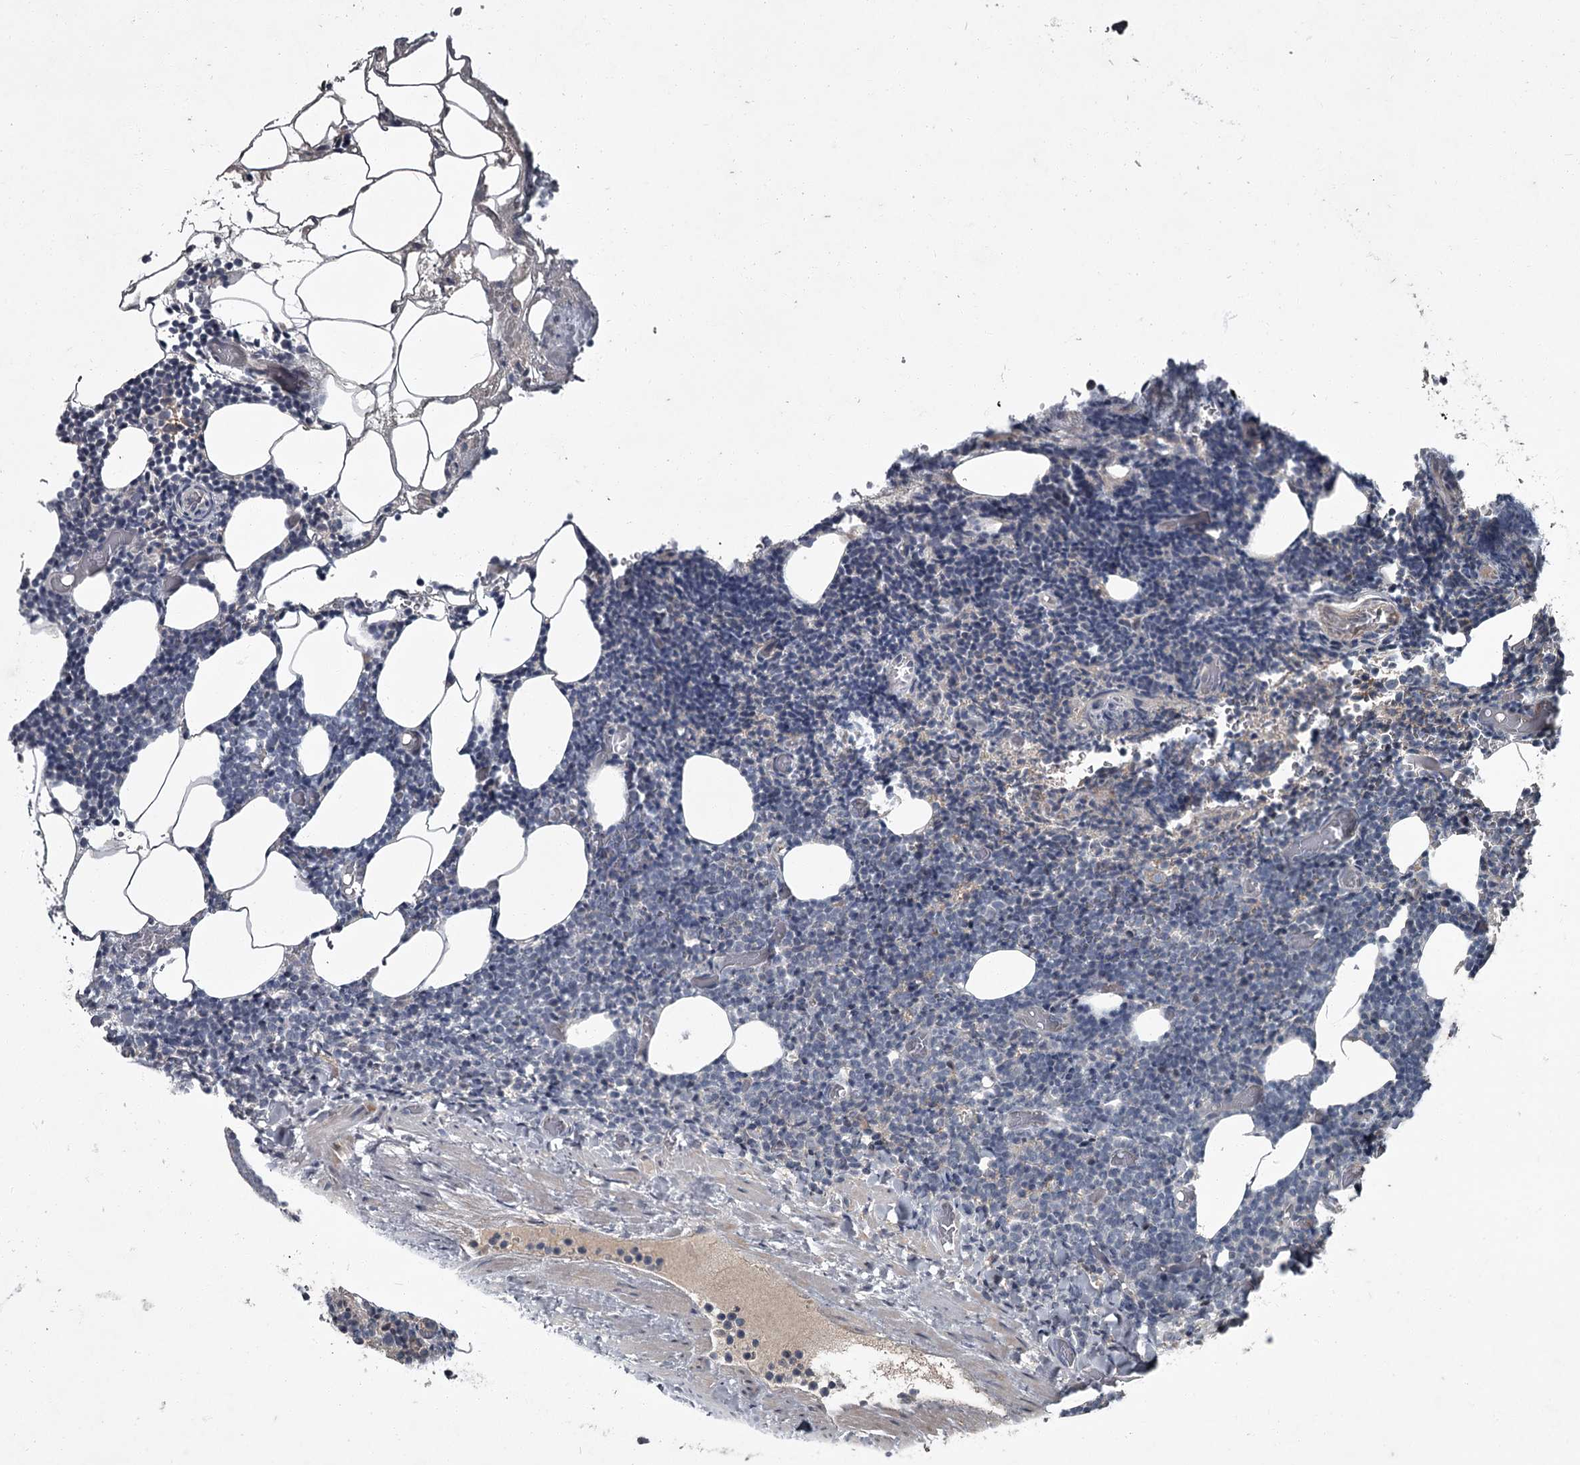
{"staining": {"intensity": "negative", "quantity": "none", "location": "none"}, "tissue": "lymphoma", "cell_type": "Tumor cells", "image_type": "cancer", "snomed": [{"axis": "morphology", "description": "Malignant lymphoma, non-Hodgkin's type, Low grade"}, {"axis": "topography", "description": "Lymph node"}], "caption": "Image shows no protein expression in tumor cells of lymphoma tissue.", "gene": "FLVCR2", "patient": {"sex": "male", "age": 66}}